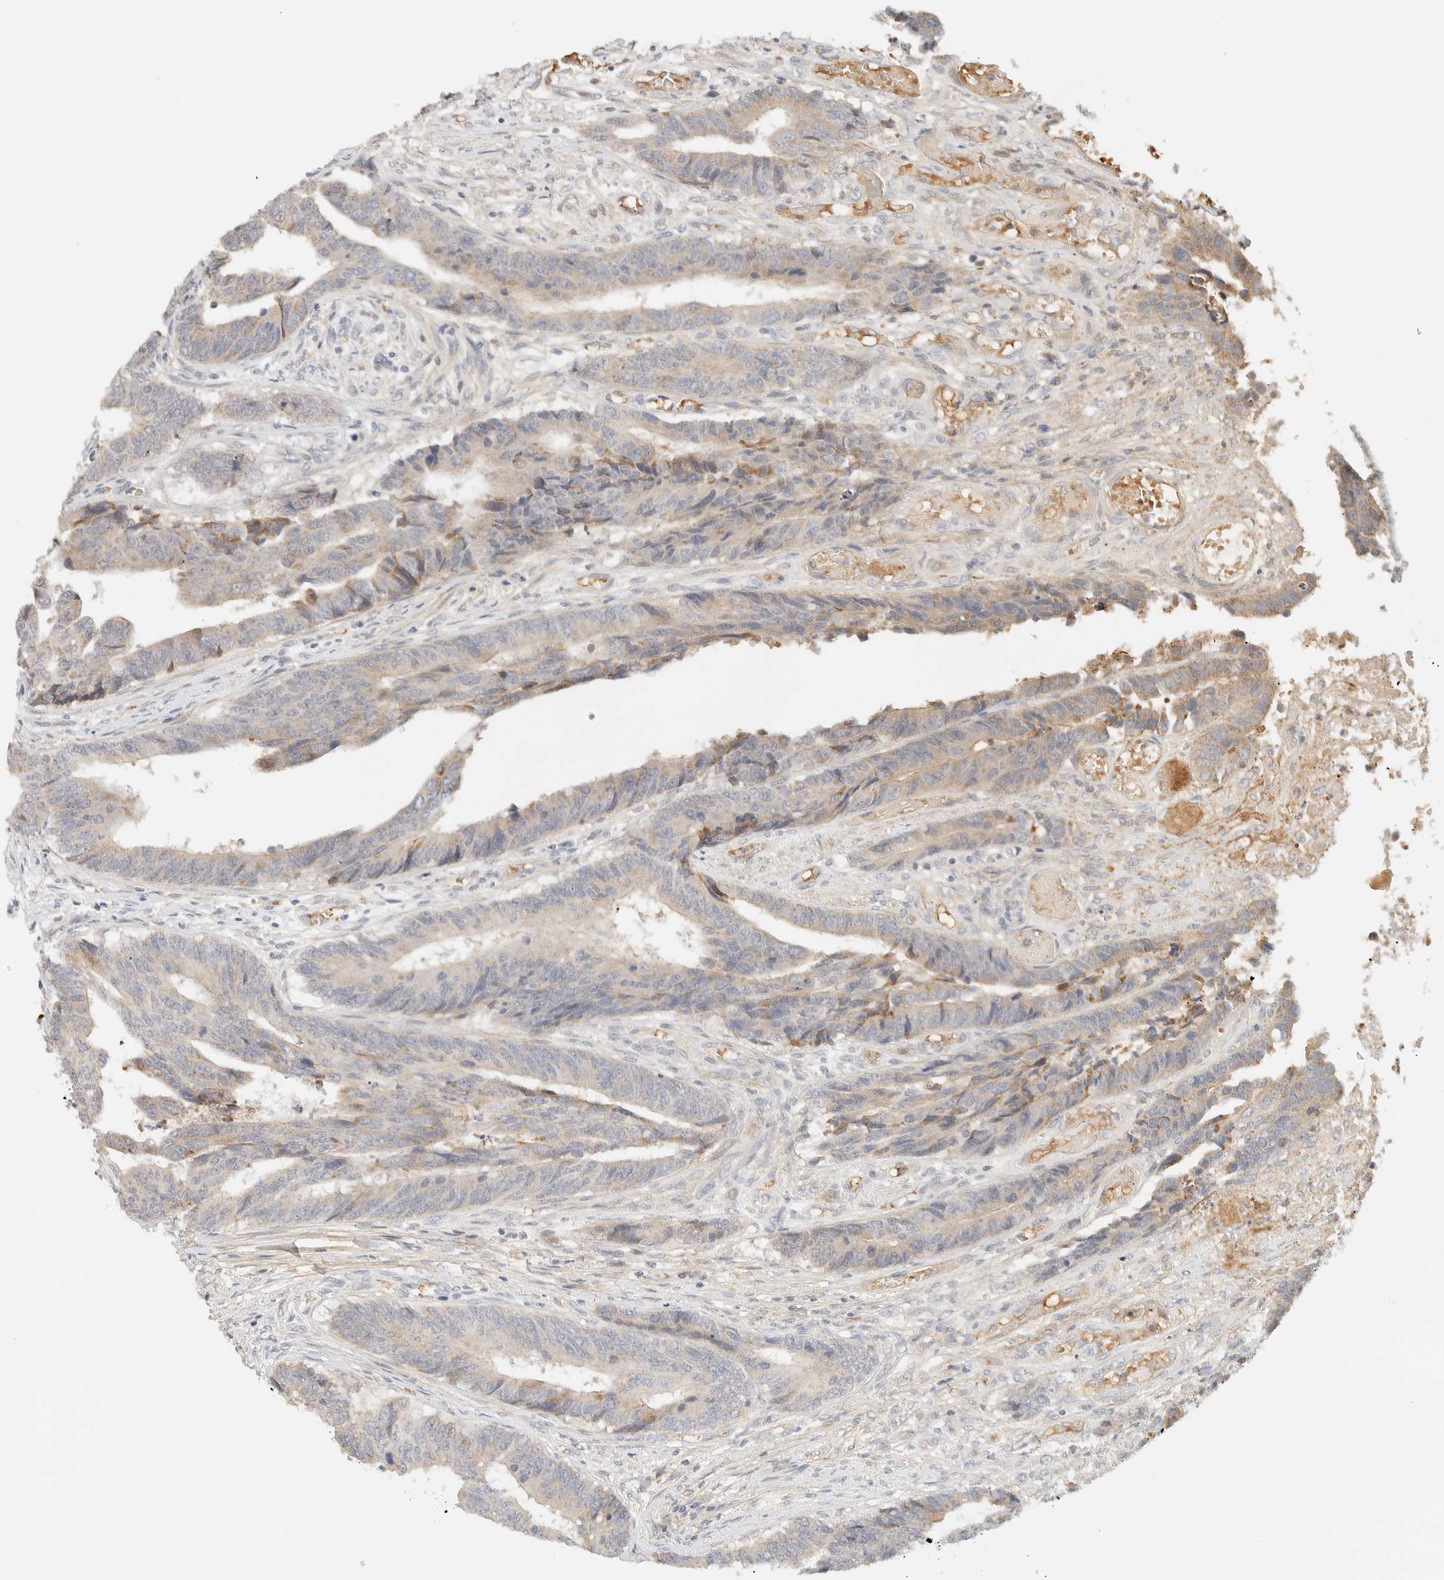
{"staining": {"intensity": "weak", "quantity": "25%-75%", "location": "cytoplasmic/membranous"}, "tissue": "colorectal cancer", "cell_type": "Tumor cells", "image_type": "cancer", "snomed": [{"axis": "morphology", "description": "Adenocarcinoma, NOS"}, {"axis": "topography", "description": "Rectum"}], "caption": "Protein expression analysis of human colorectal cancer reveals weak cytoplasmic/membranous expression in approximately 25%-75% of tumor cells. (brown staining indicates protein expression, while blue staining denotes nuclei).", "gene": "TNK1", "patient": {"sex": "male", "age": 84}}